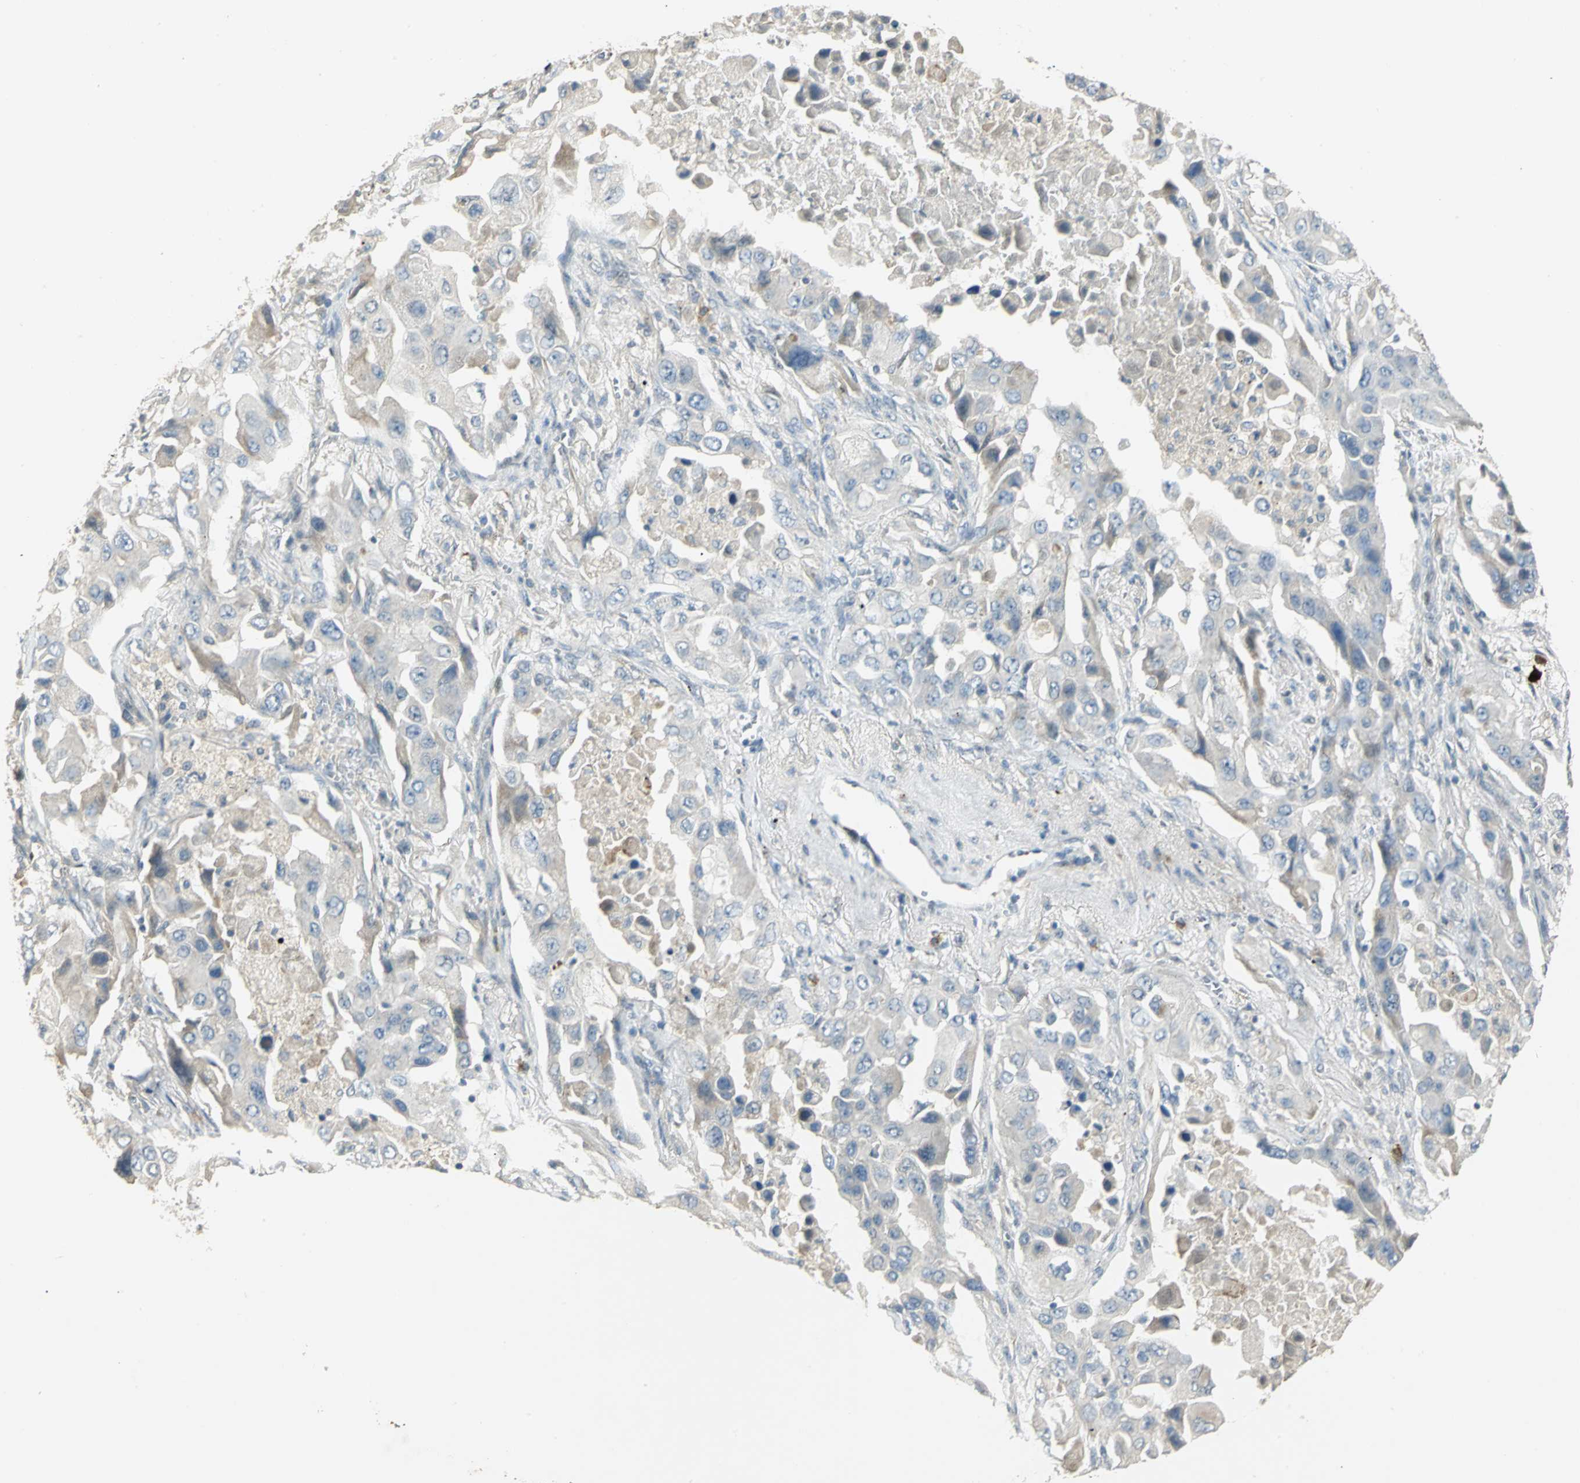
{"staining": {"intensity": "negative", "quantity": "none", "location": "none"}, "tissue": "lung cancer", "cell_type": "Tumor cells", "image_type": "cancer", "snomed": [{"axis": "morphology", "description": "Adenocarcinoma, NOS"}, {"axis": "topography", "description": "Lung"}], "caption": "Immunohistochemistry micrograph of human lung cancer stained for a protein (brown), which exhibits no staining in tumor cells.", "gene": "PROC", "patient": {"sex": "female", "age": 65}}